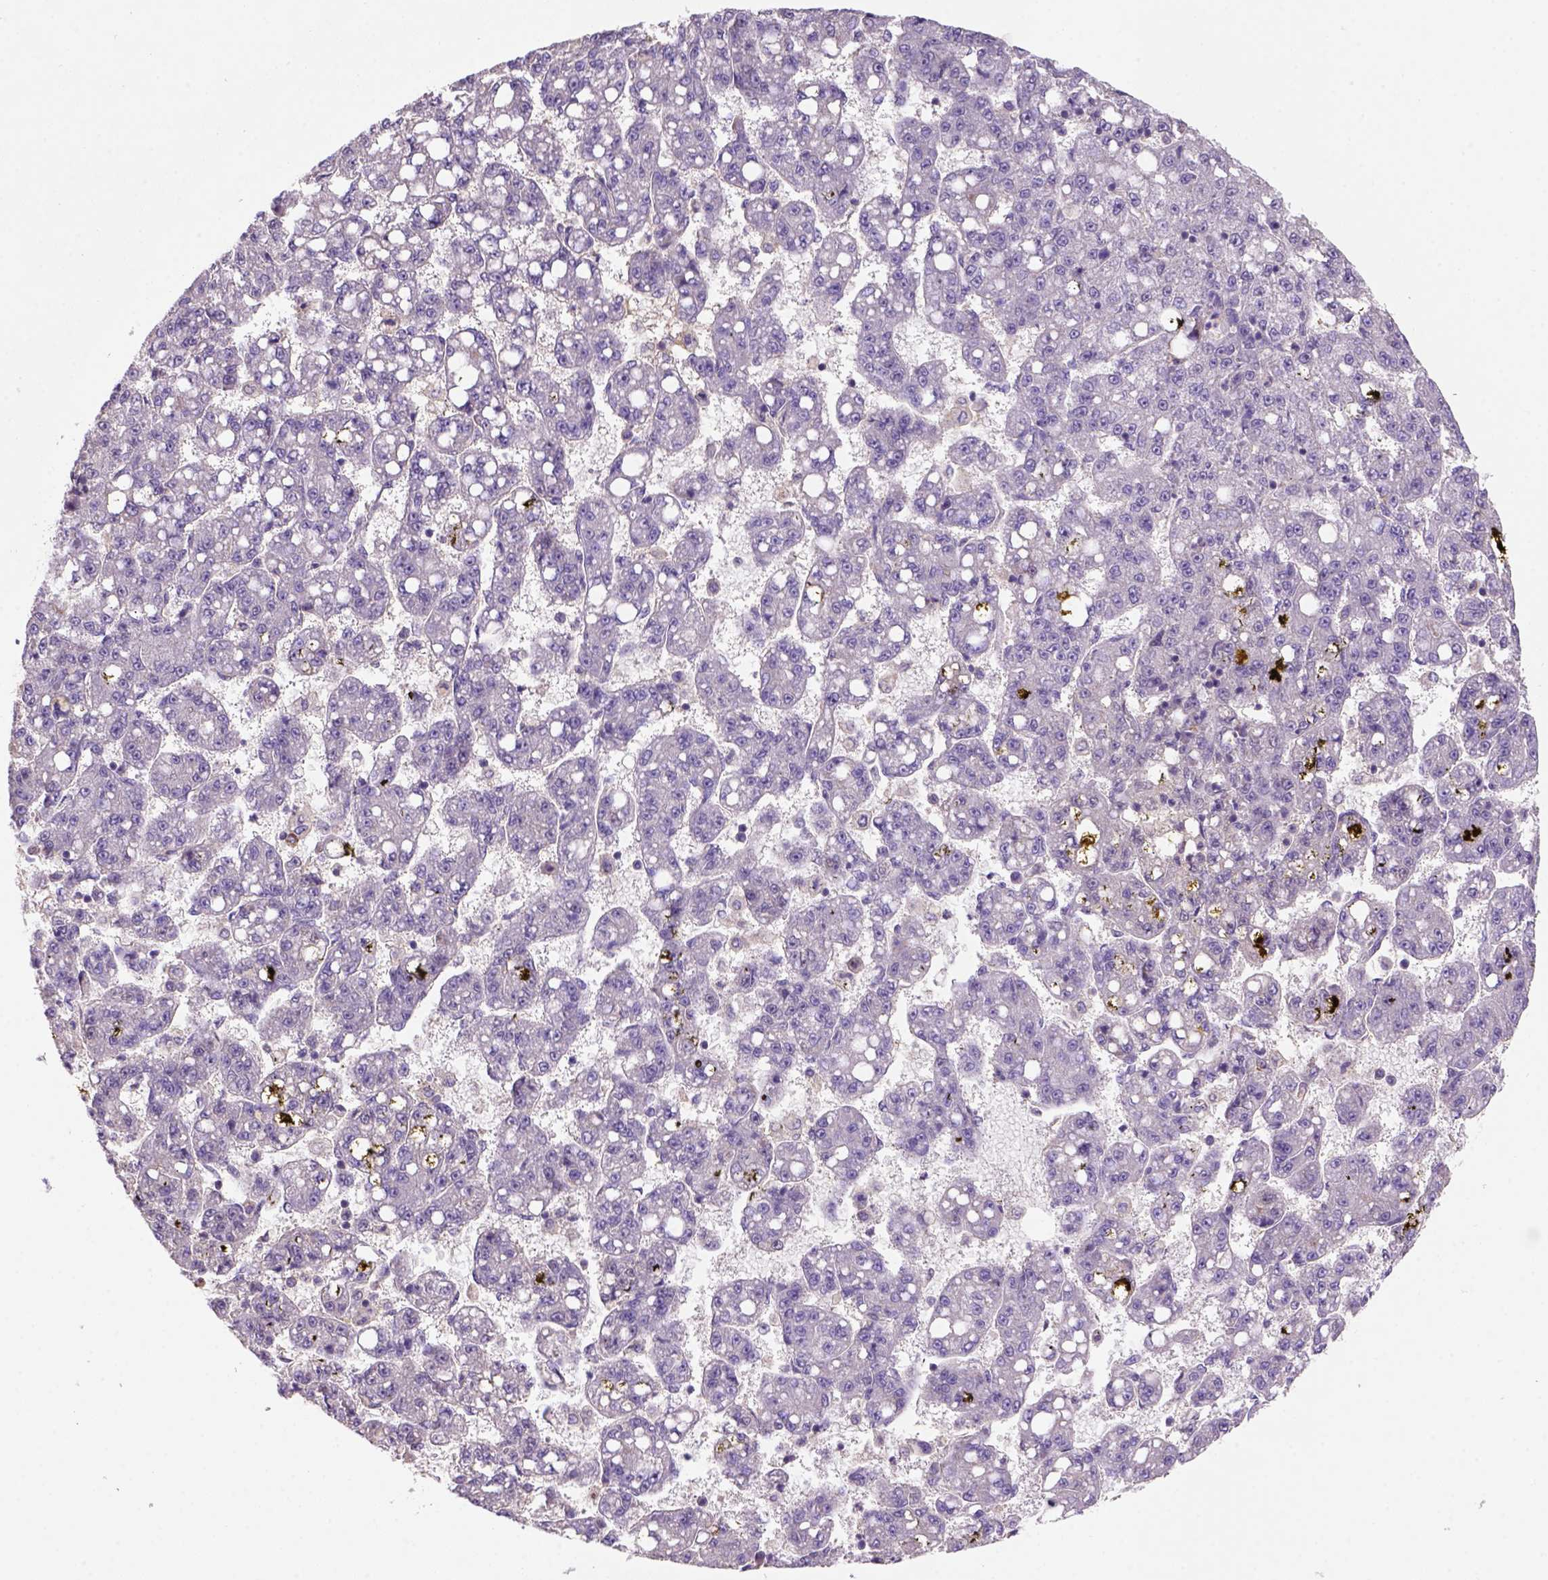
{"staining": {"intensity": "weak", "quantity": "<25%", "location": "cytoplasmic/membranous,nuclear"}, "tissue": "liver cancer", "cell_type": "Tumor cells", "image_type": "cancer", "snomed": [{"axis": "morphology", "description": "Carcinoma, Hepatocellular, NOS"}, {"axis": "topography", "description": "Liver"}], "caption": "This micrograph is of hepatocellular carcinoma (liver) stained with immunohistochemistry to label a protein in brown with the nuclei are counter-stained blue. There is no expression in tumor cells.", "gene": "SCML4", "patient": {"sex": "female", "age": 65}}